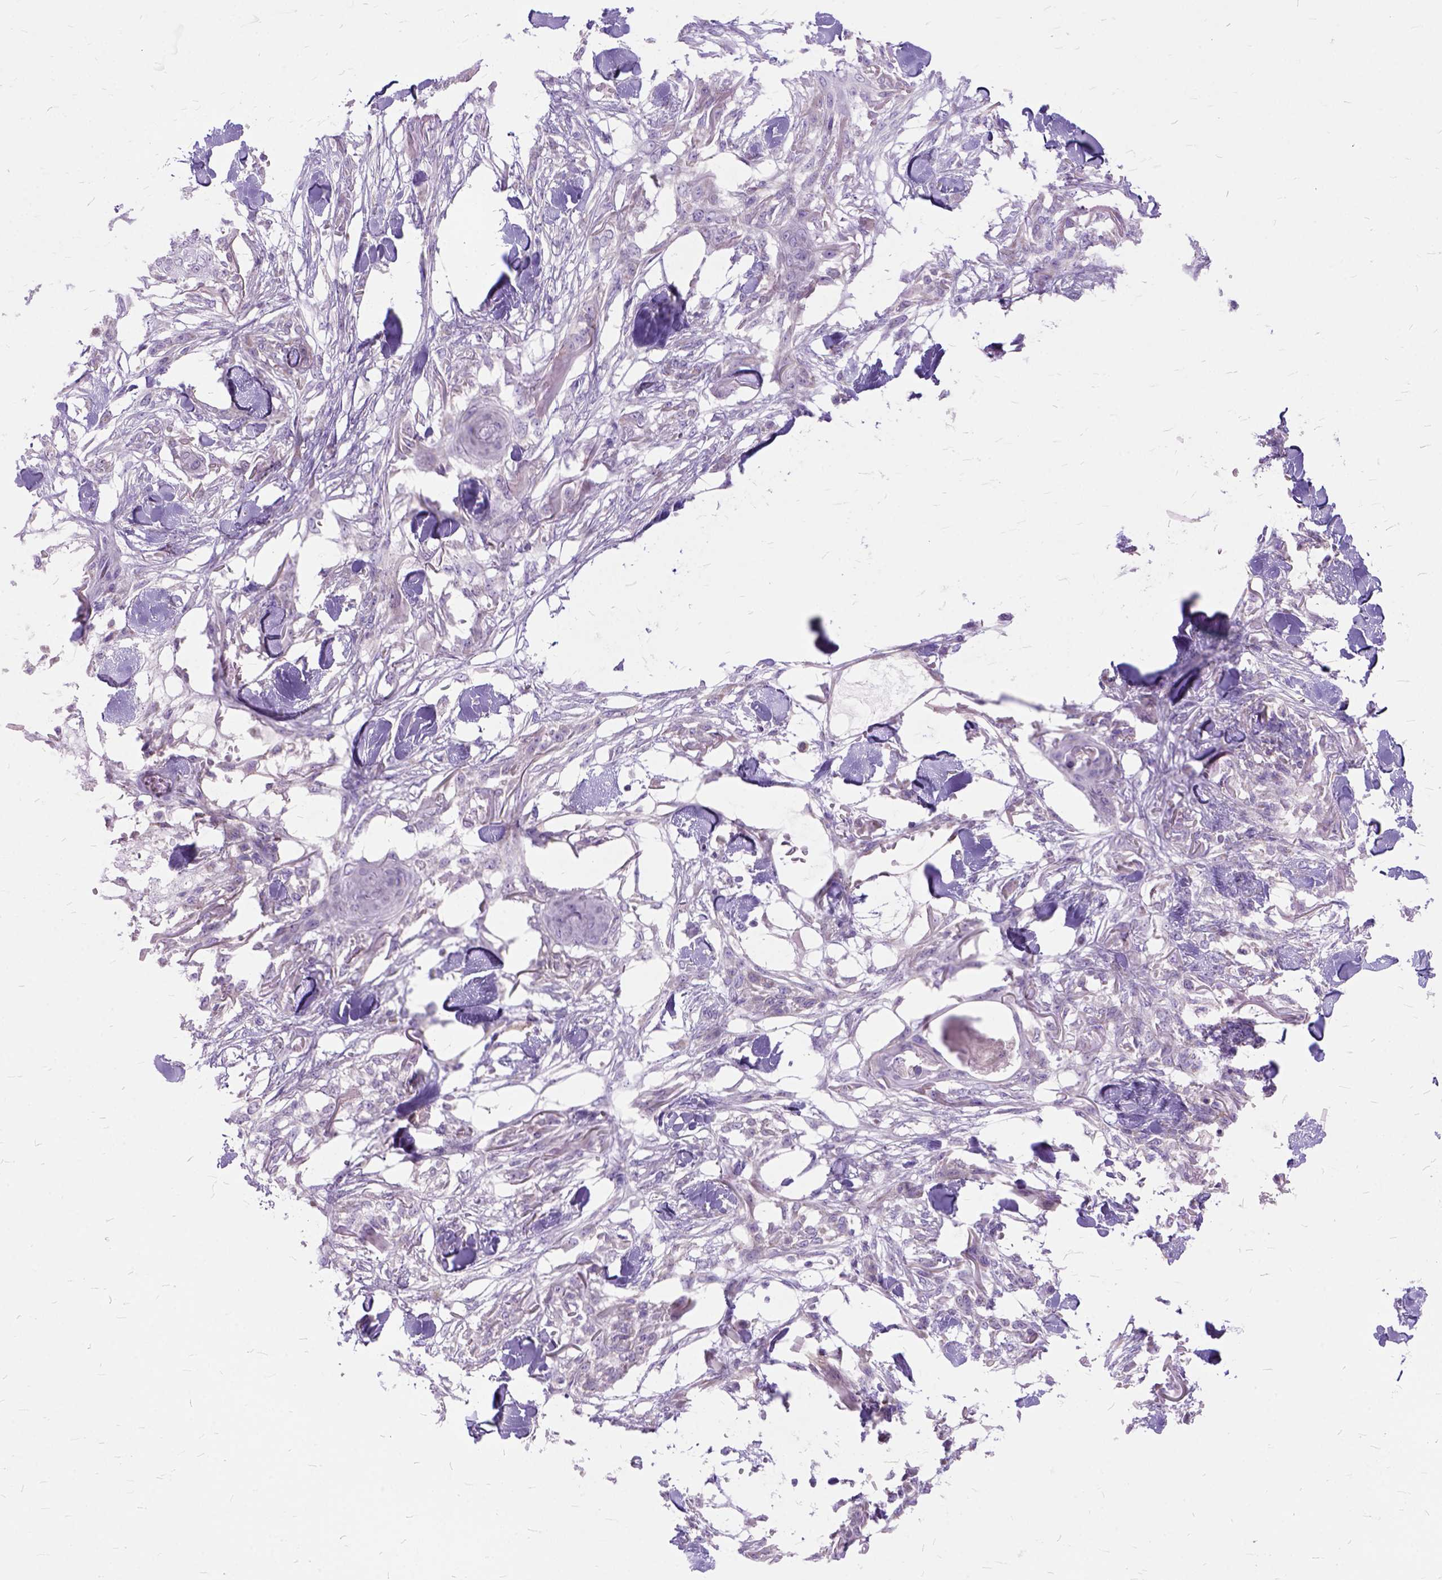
{"staining": {"intensity": "negative", "quantity": "none", "location": "none"}, "tissue": "skin cancer", "cell_type": "Tumor cells", "image_type": "cancer", "snomed": [{"axis": "morphology", "description": "Squamous cell carcinoma, NOS"}, {"axis": "topography", "description": "Skin"}], "caption": "An IHC histopathology image of squamous cell carcinoma (skin) is shown. There is no staining in tumor cells of squamous cell carcinoma (skin).", "gene": "CTAG2", "patient": {"sex": "female", "age": 59}}